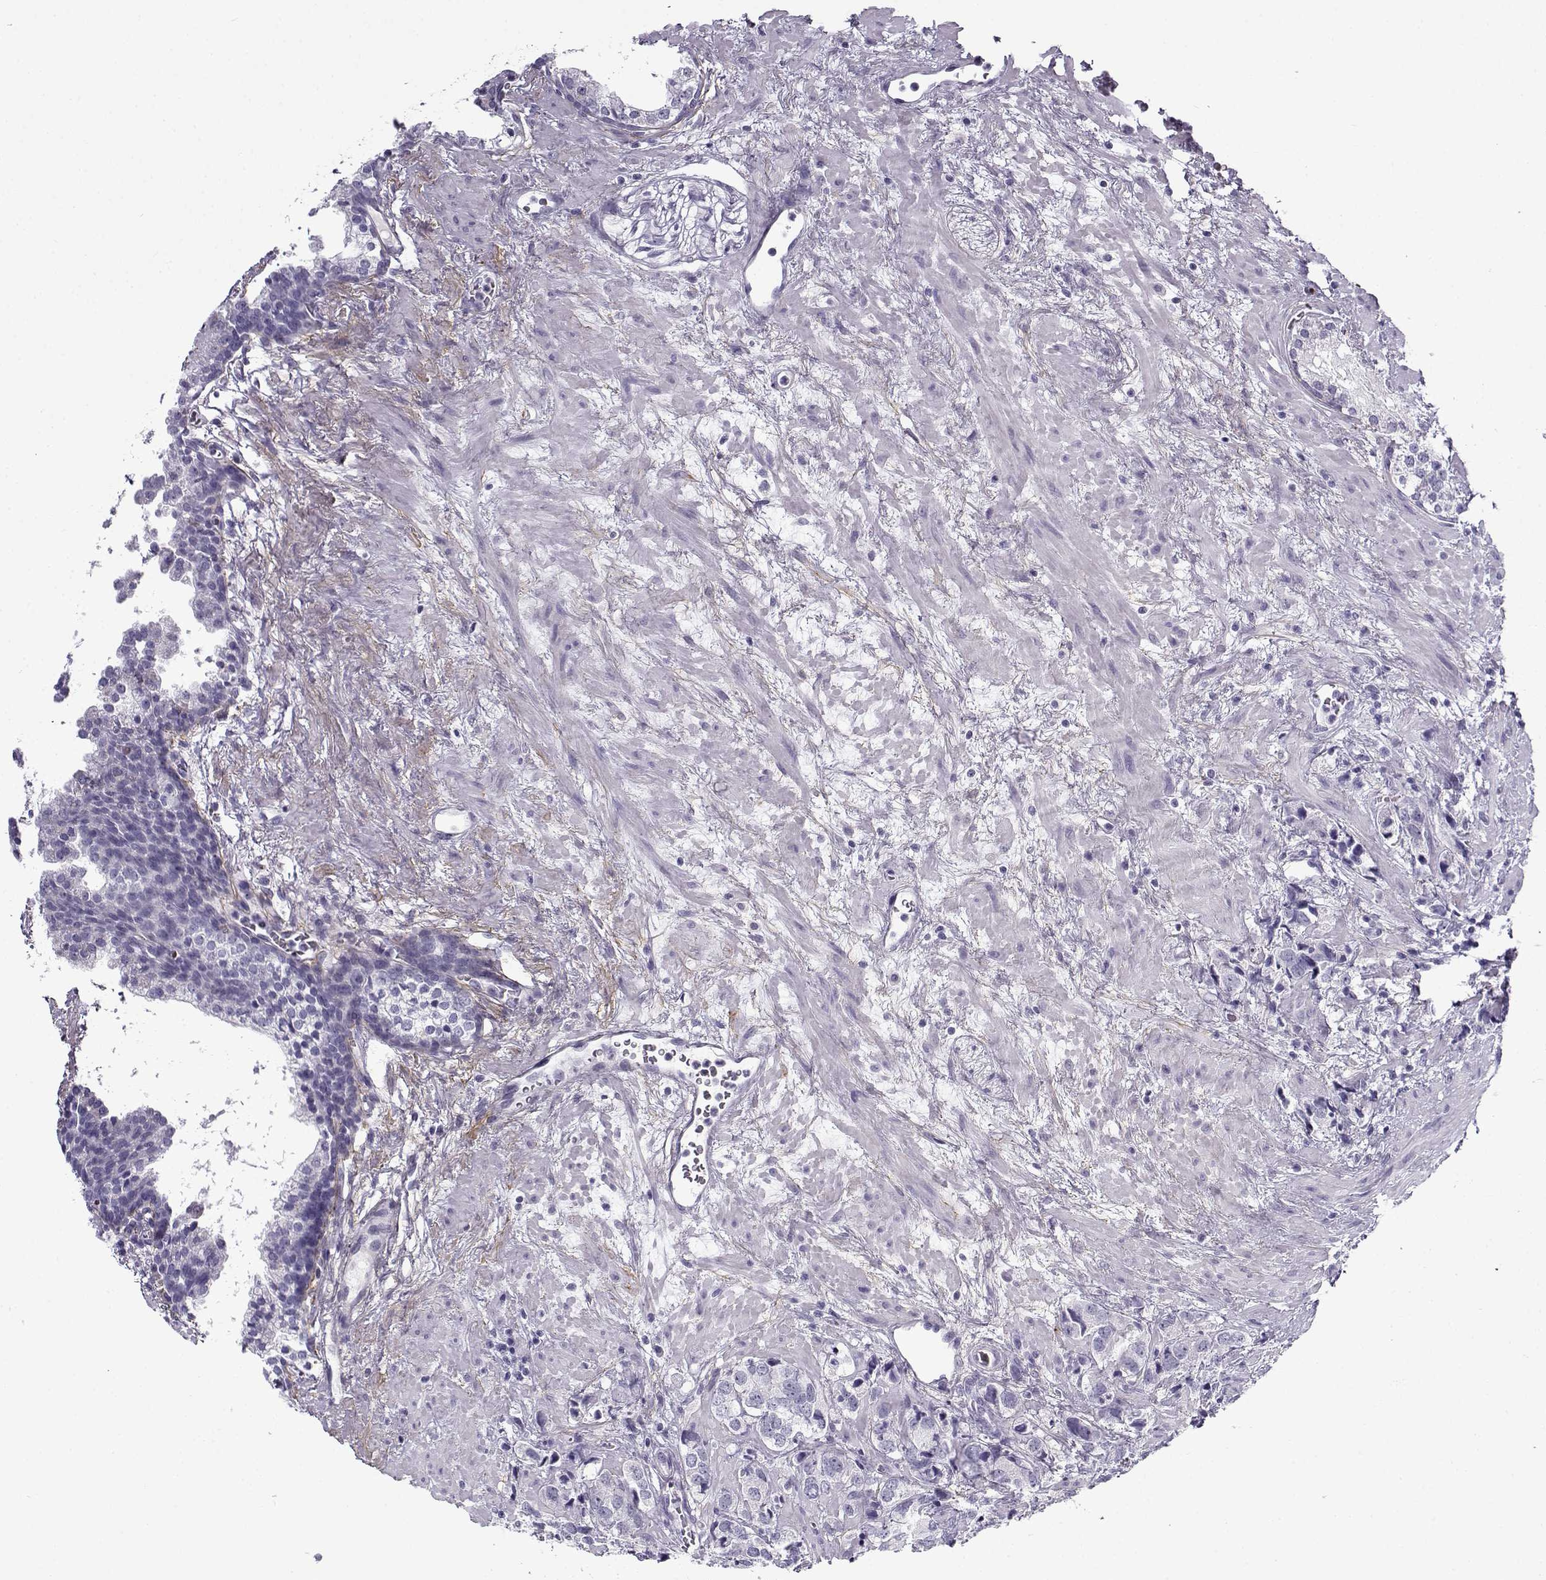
{"staining": {"intensity": "negative", "quantity": "none", "location": "none"}, "tissue": "prostate cancer", "cell_type": "Tumor cells", "image_type": "cancer", "snomed": [{"axis": "morphology", "description": "Adenocarcinoma, NOS"}, {"axis": "topography", "description": "Prostate and seminal vesicle, NOS"}], "caption": "Protein analysis of prostate adenocarcinoma reveals no significant expression in tumor cells.", "gene": "GTSF1L", "patient": {"sex": "male", "age": 63}}